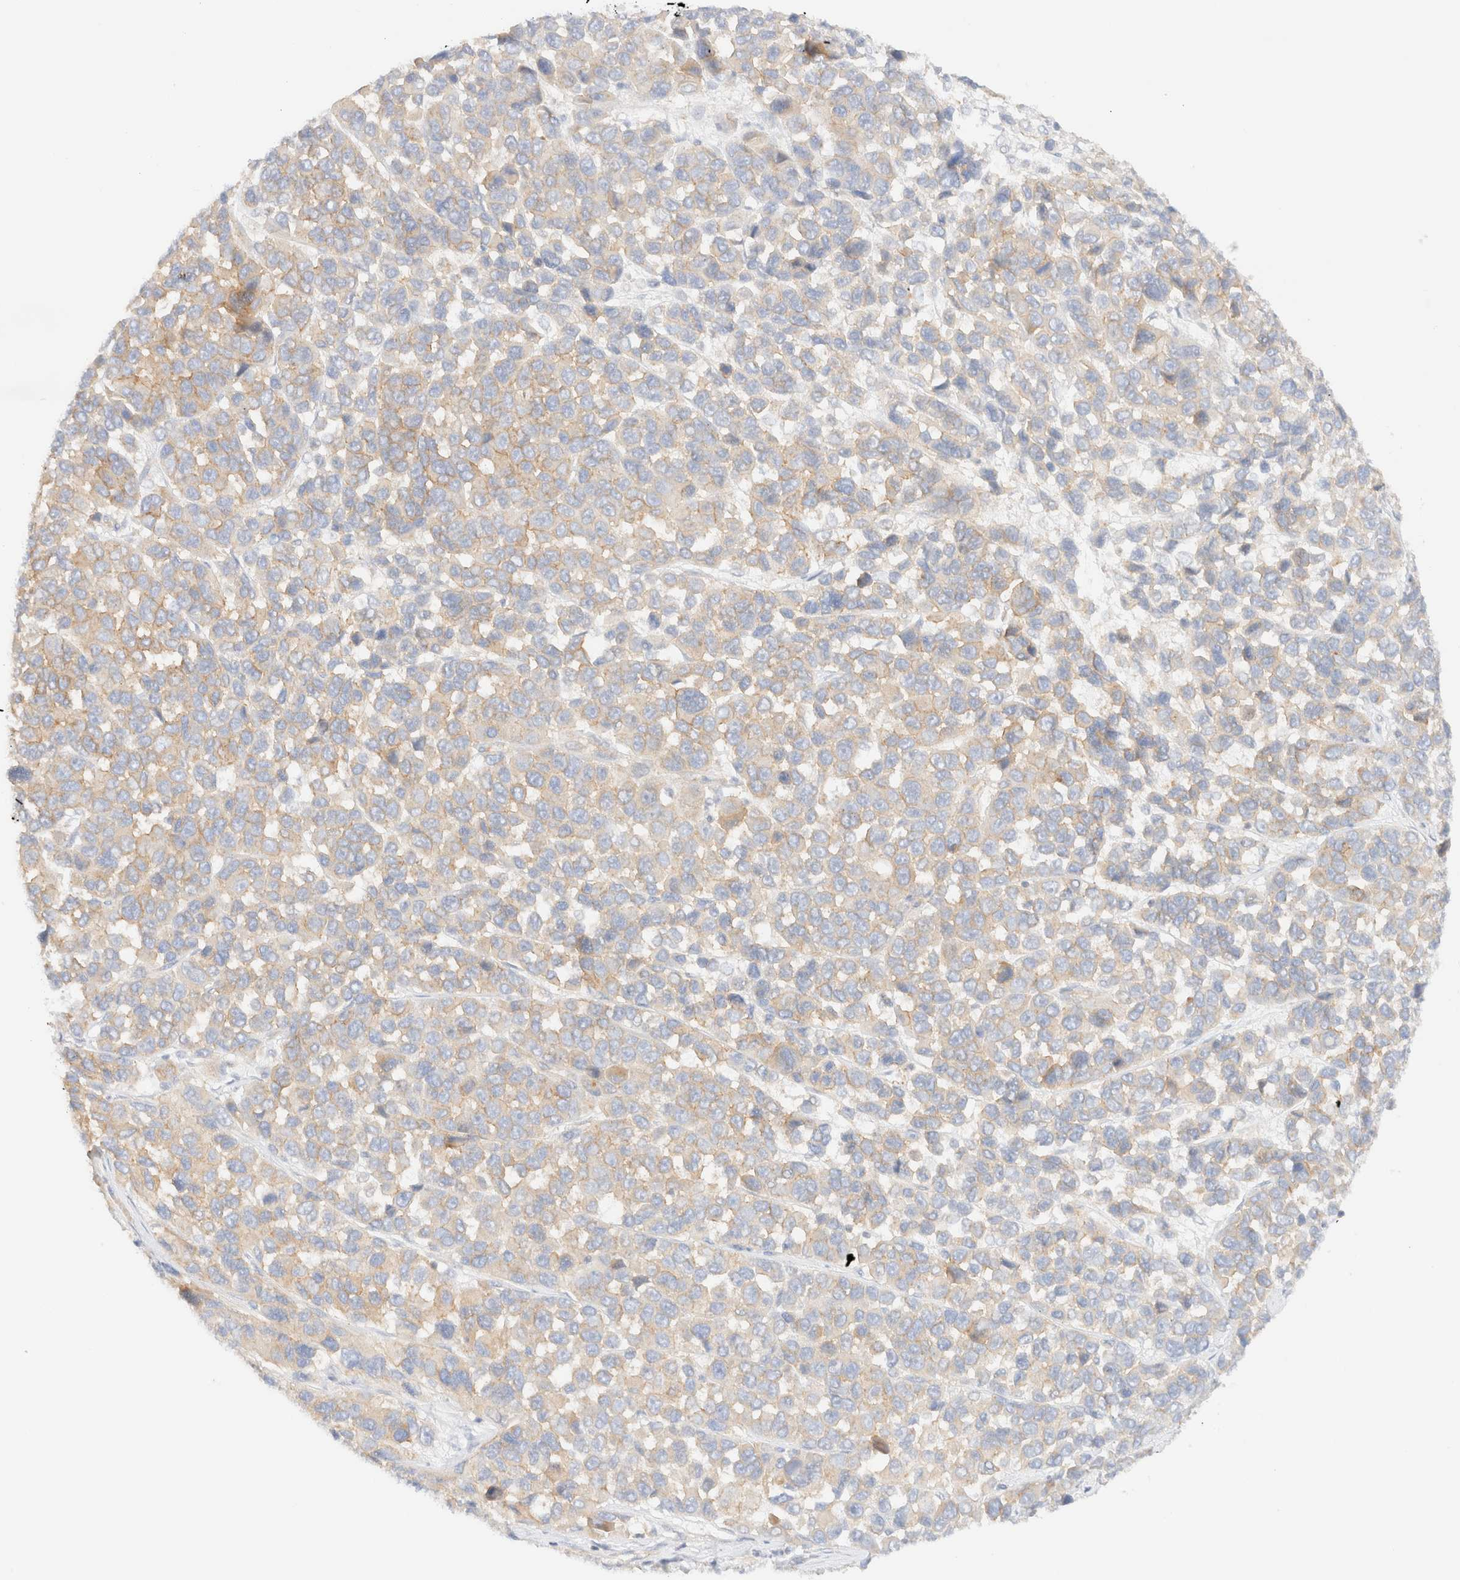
{"staining": {"intensity": "moderate", "quantity": "25%-75%", "location": "cytoplasmic/membranous"}, "tissue": "melanoma", "cell_type": "Tumor cells", "image_type": "cancer", "snomed": [{"axis": "morphology", "description": "Malignant melanoma, NOS"}, {"axis": "topography", "description": "Skin"}], "caption": "An IHC photomicrograph of tumor tissue is shown. Protein staining in brown shows moderate cytoplasmic/membranous positivity in melanoma within tumor cells.", "gene": "MYO10", "patient": {"sex": "male", "age": 53}}